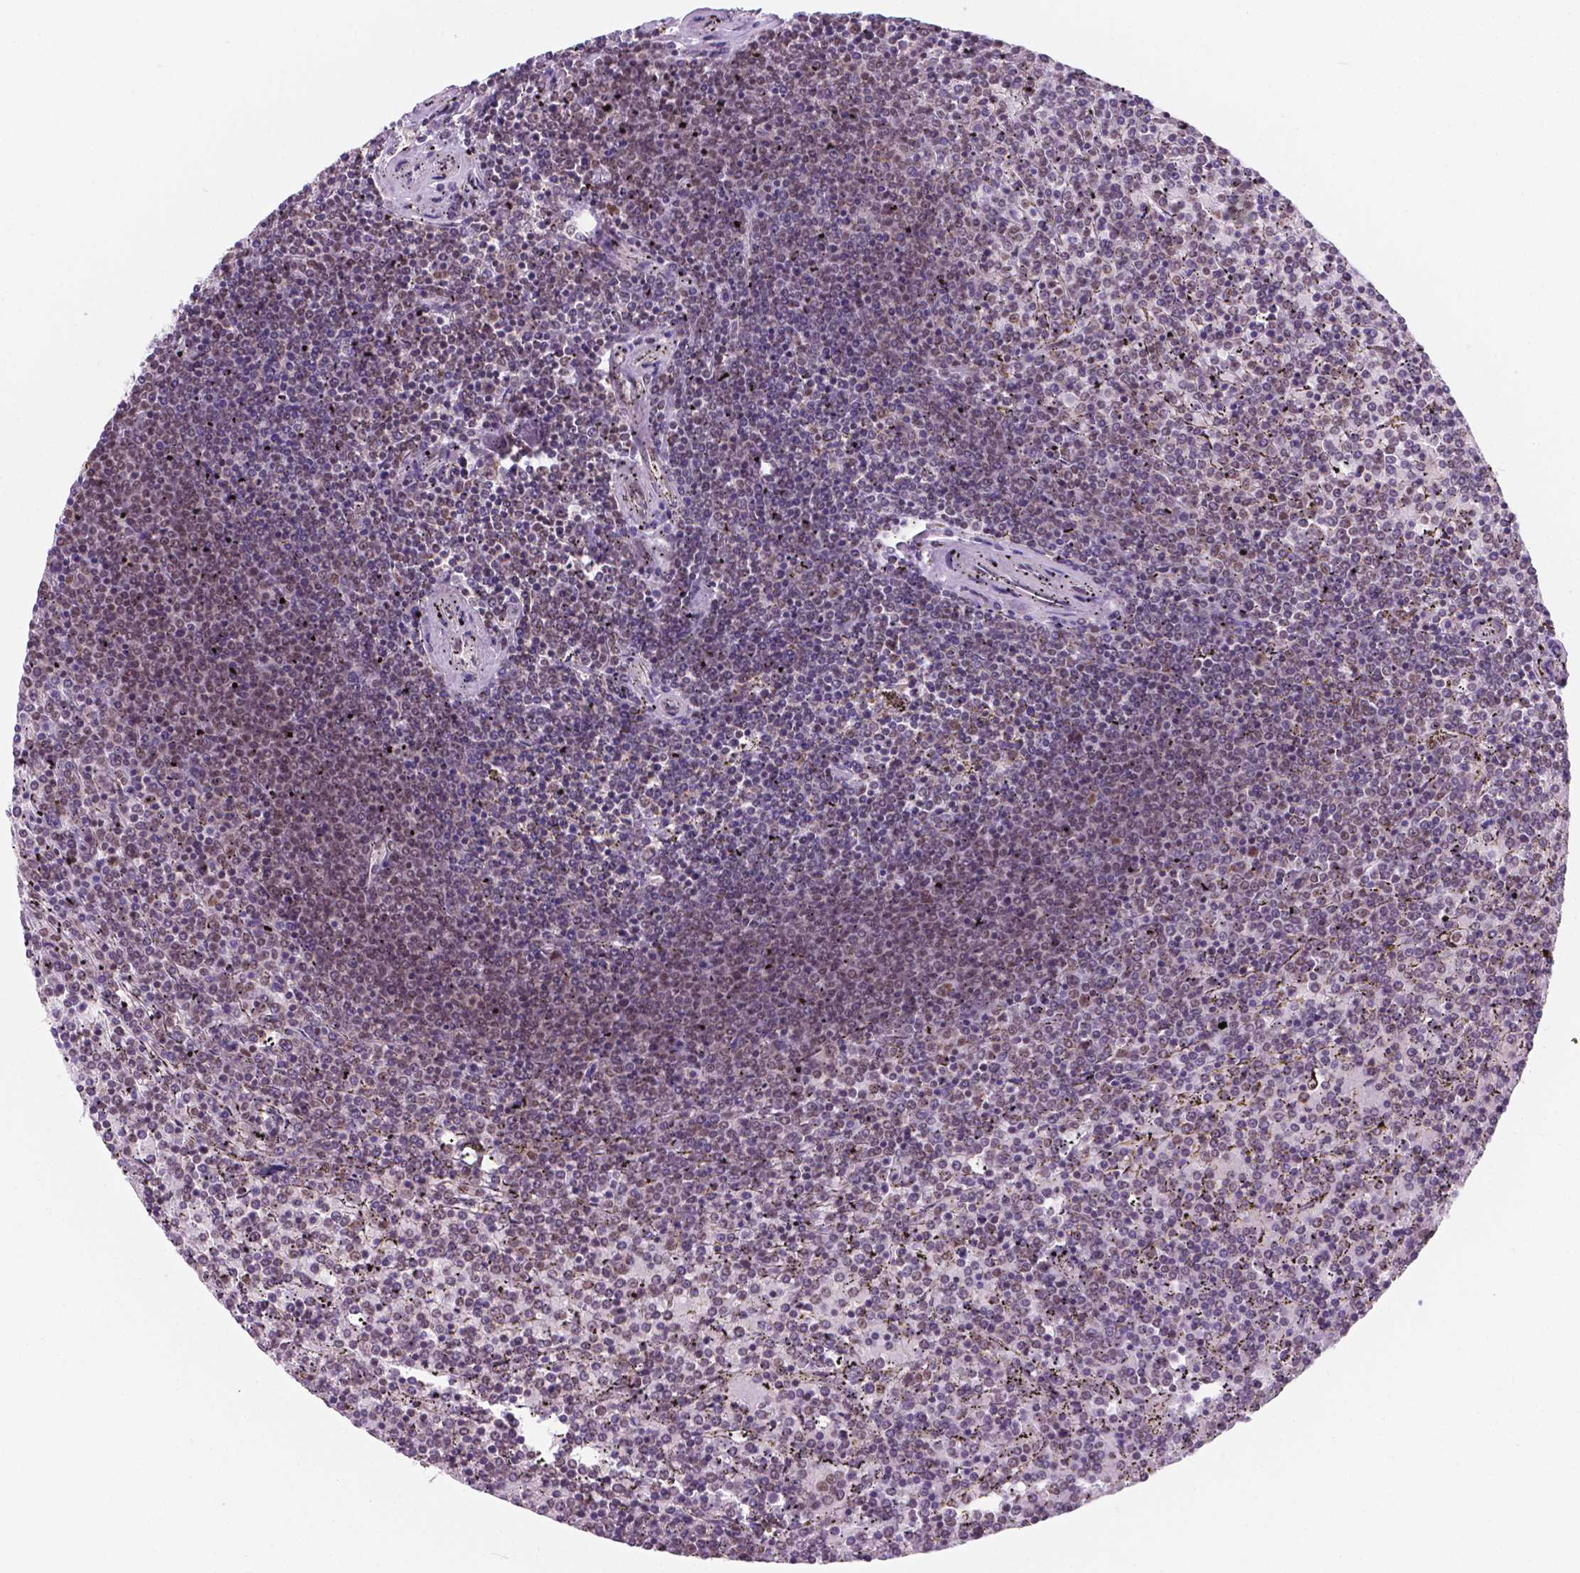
{"staining": {"intensity": "weak", "quantity": "<25%", "location": "nuclear"}, "tissue": "lymphoma", "cell_type": "Tumor cells", "image_type": "cancer", "snomed": [{"axis": "morphology", "description": "Malignant lymphoma, non-Hodgkin's type, Low grade"}, {"axis": "topography", "description": "Spleen"}], "caption": "Tumor cells are negative for protein expression in human lymphoma.", "gene": "BCAS2", "patient": {"sex": "female", "age": 77}}